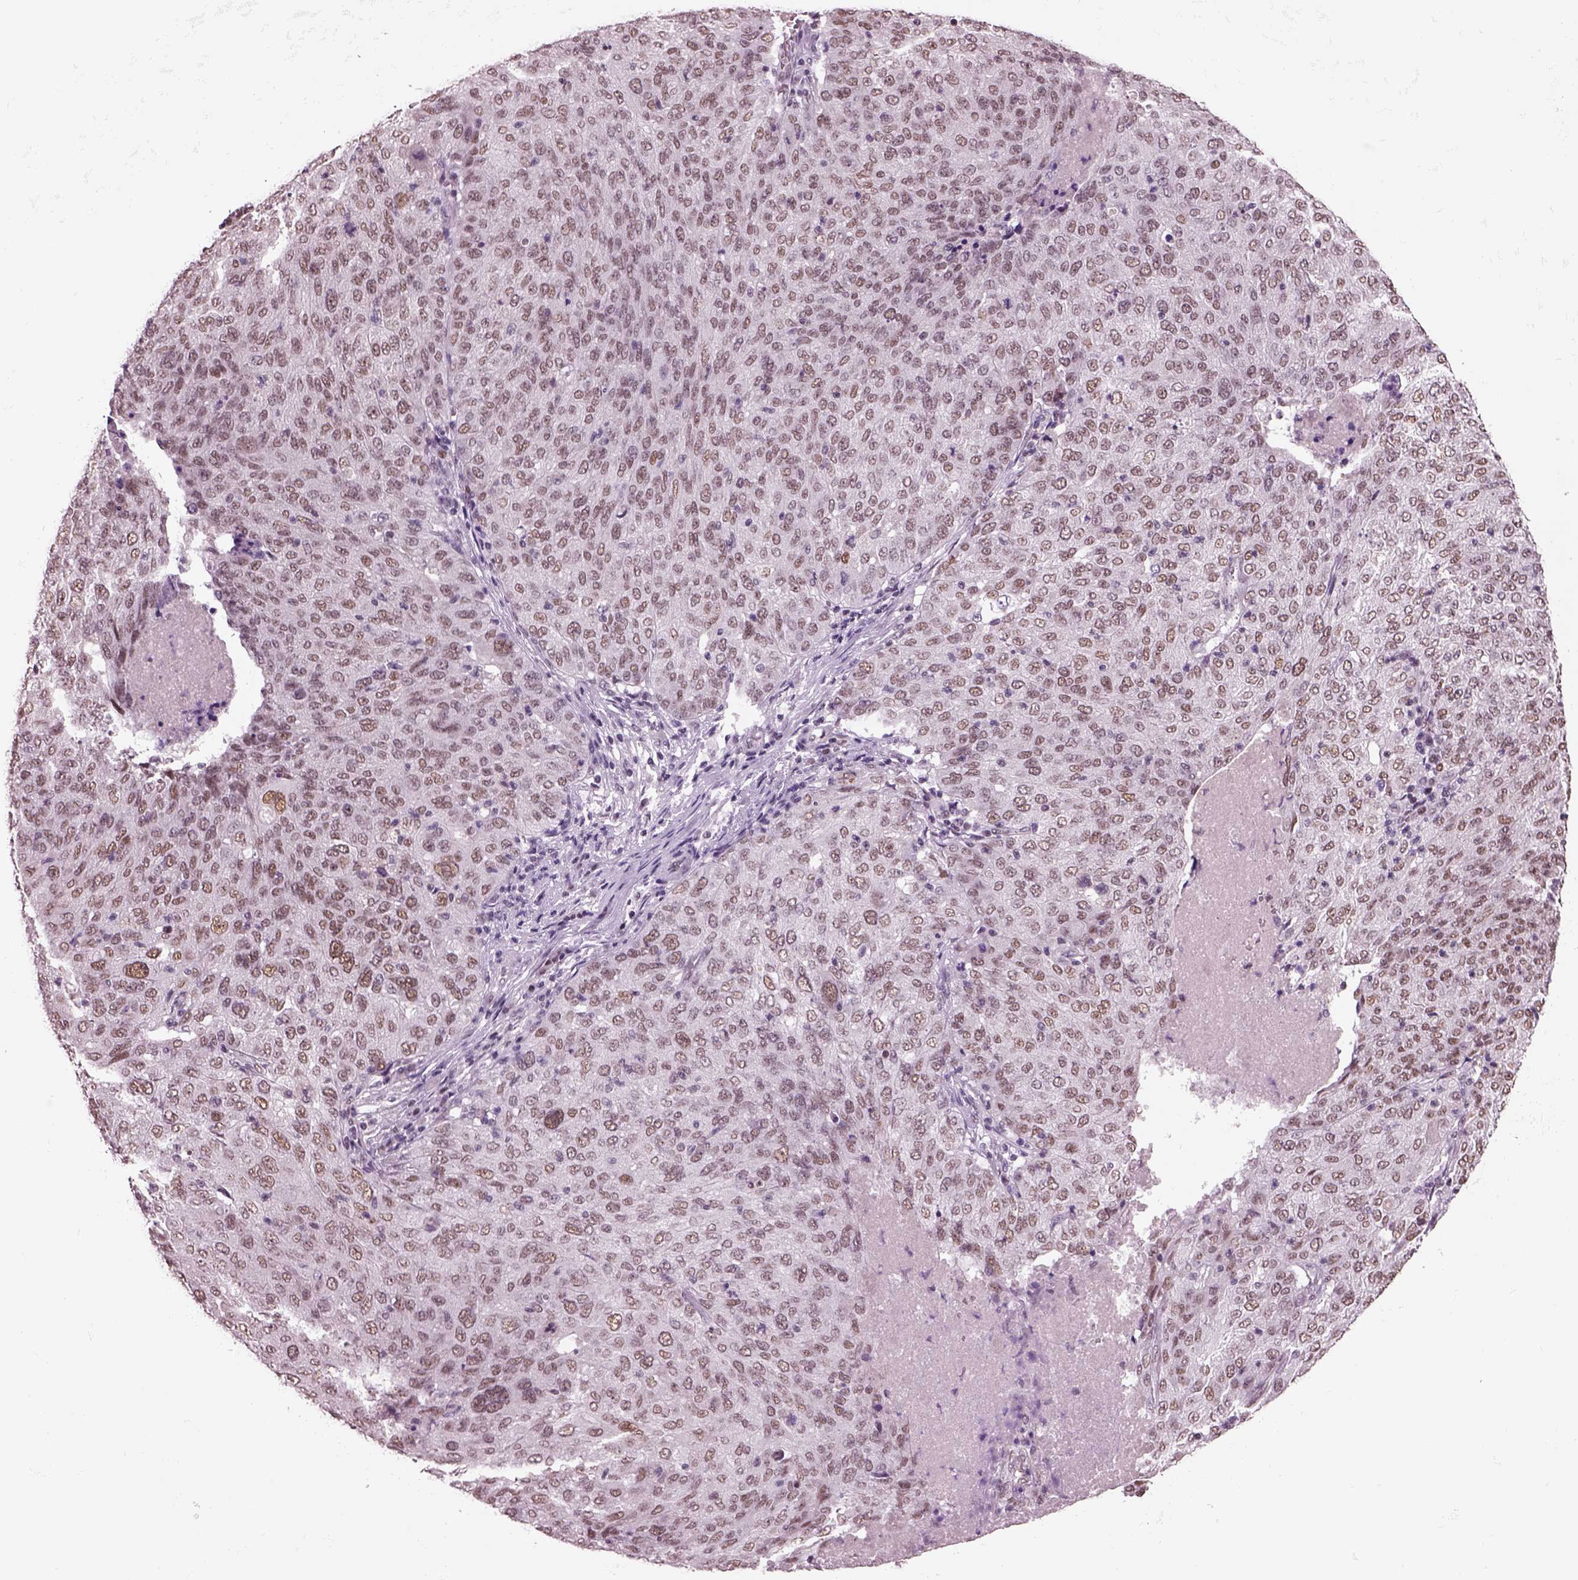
{"staining": {"intensity": "weak", "quantity": "25%-75%", "location": "nuclear"}, "tissue": "ovarian cancer", "cell_type": "Tumor cells", "image_type": "cancer", "snomed": [{"axis": "morphology", "description": "Carcinoma, endometroid"}, {"axis": "topography", "description": "Ovary"}], "caption": "Tumor cells demonstrate low levels of weak nuclear expression in about 25%-75% of cells in human ovarian cancer (endometroid carcinoma).", "gene": "SEPHS1", "patient": {"sex": "female", "age": 58}}